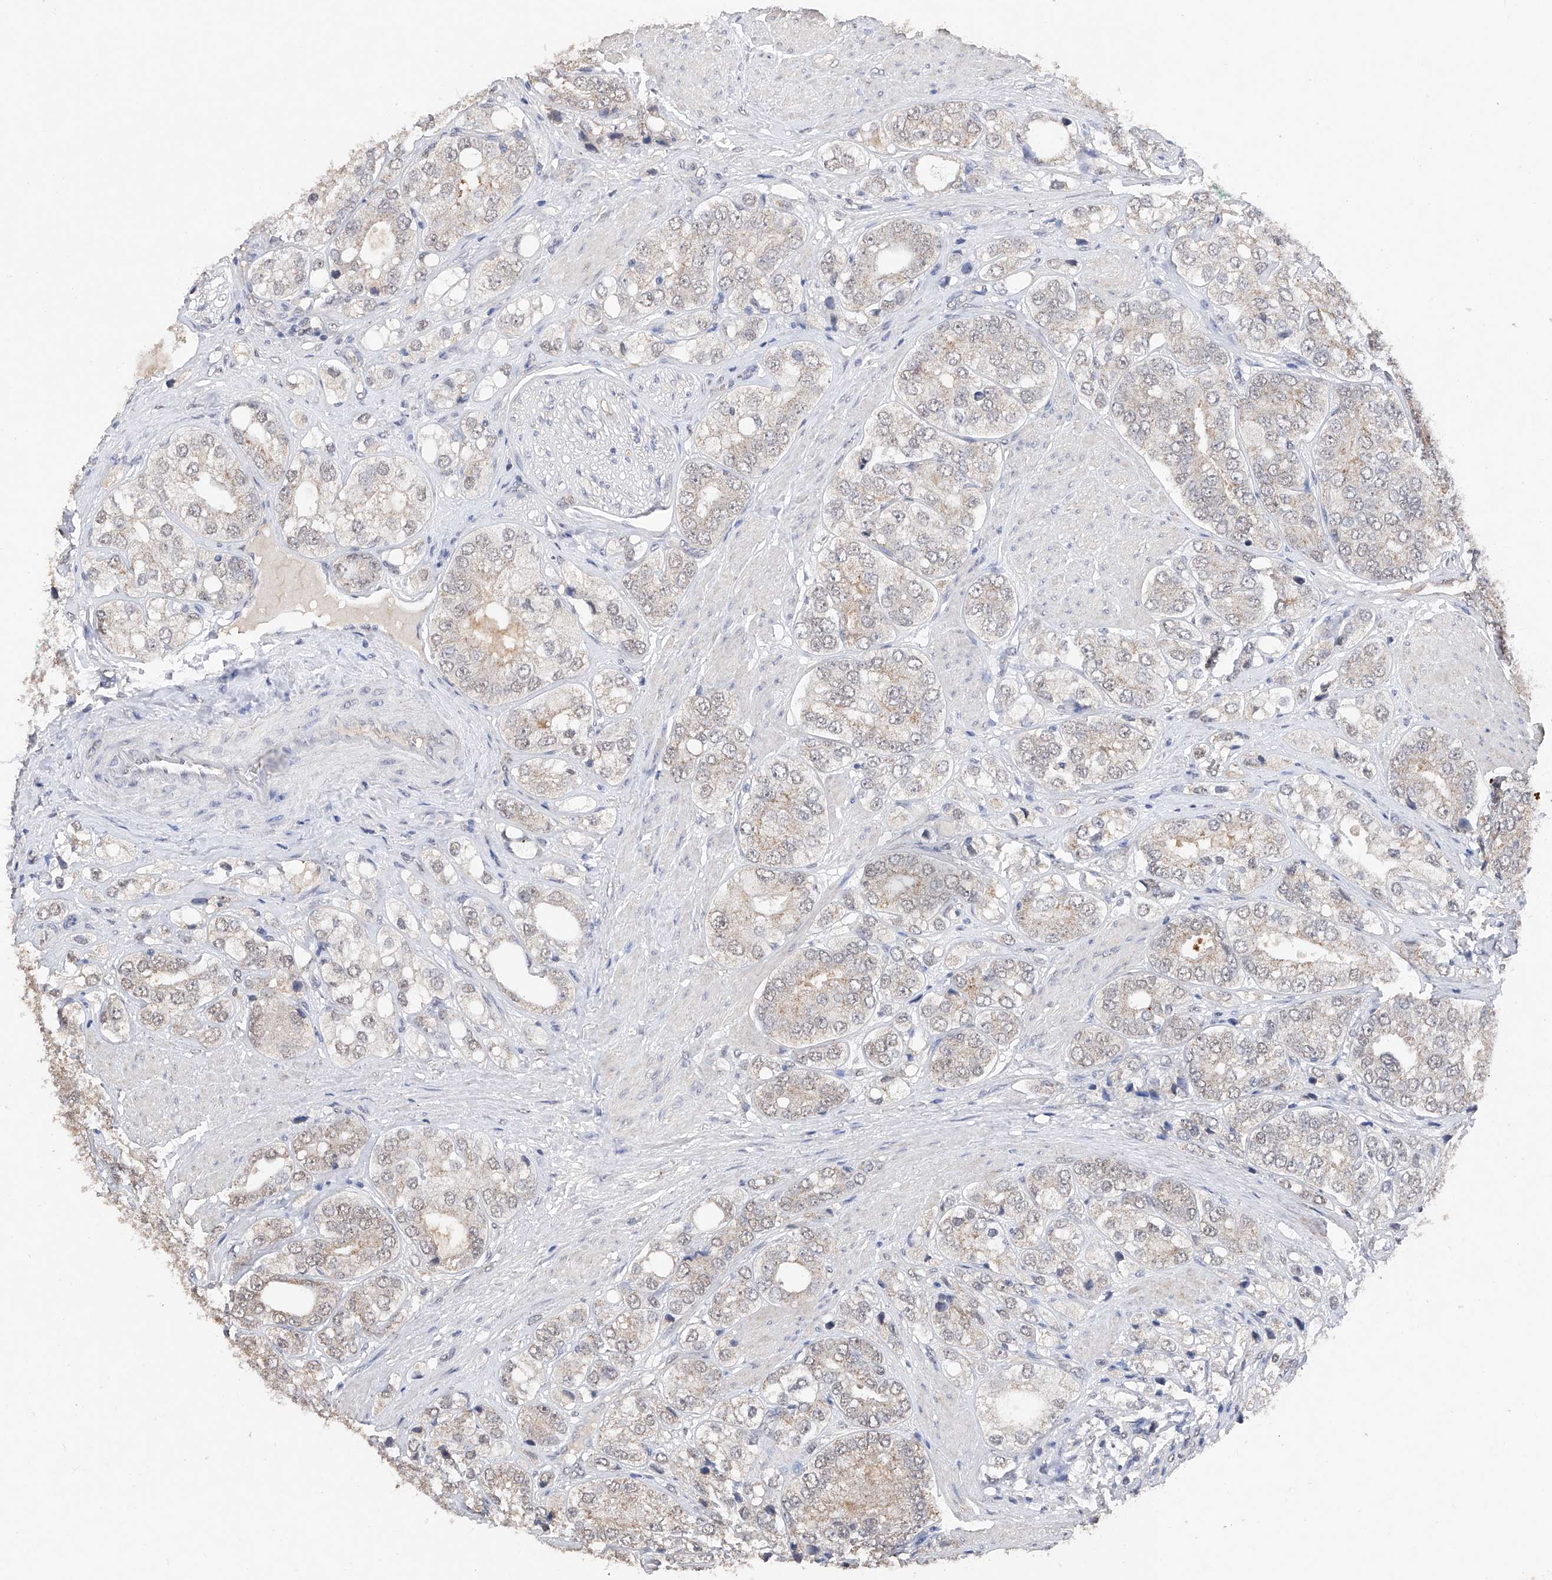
{"staining": {"intensity": "weak", "quantity": "<25%", "location": "cytoplasmic/membranous"}, "tissue": "prostate cancer", "cell_type": "Tumor cells", "image_type": "cancer", "snomed": [{"axis": "morphology", "description": "Adenocarcinoma, High grade"}, {"axis": "topography", "description": "Prostate"}], "caption": "A micrograph of prostate cancer stained for a protein shows no brown staining in tumor cells.", "gene": "DMAP1", "patient": {"sex": "male", "age": 50}}